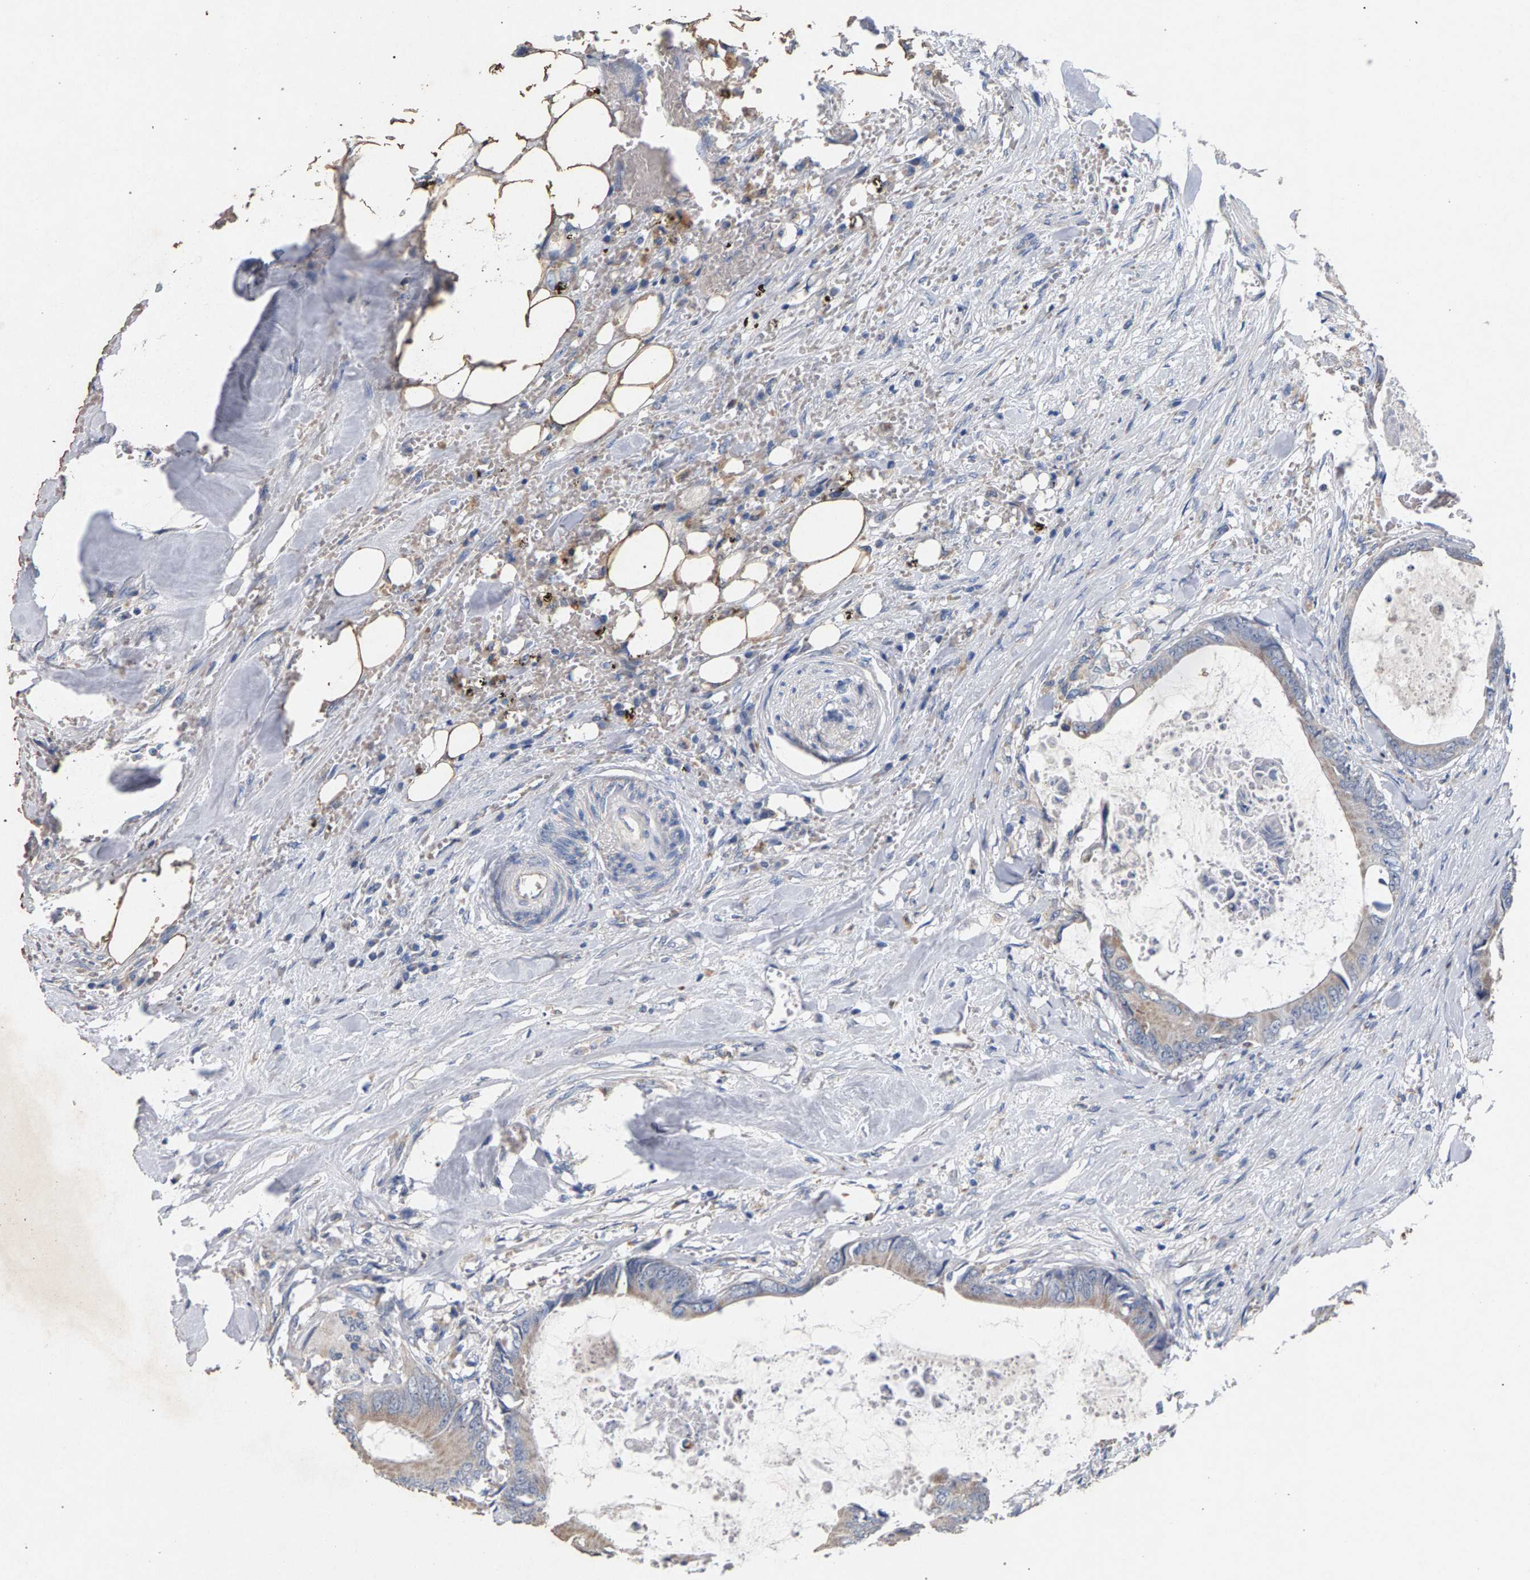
{"staining": {"intensity": "weak", "quantity": "<25%", "location": "cytoplasmic/membranous"}, "tissue": "colorectal cancer", "cell_type": "Tumor cells", "image_type": "cancer", "snomed": [{"axis": "morphology", "description": "Normal tissue, NOS"}, {"axis": "morphology", "description": "Adenocarcinoma, NOS"}, {"axis": "topography", "description": "Rectum"}, {"axis": "topography", "description": "Peripheral nerve tissue"}], "caption": "The histopathology image exhibits no staining of tumor cells in colorectal cancer.", "gene": "MAMDC2", "patient": {"sex": "female", "age": 77}}